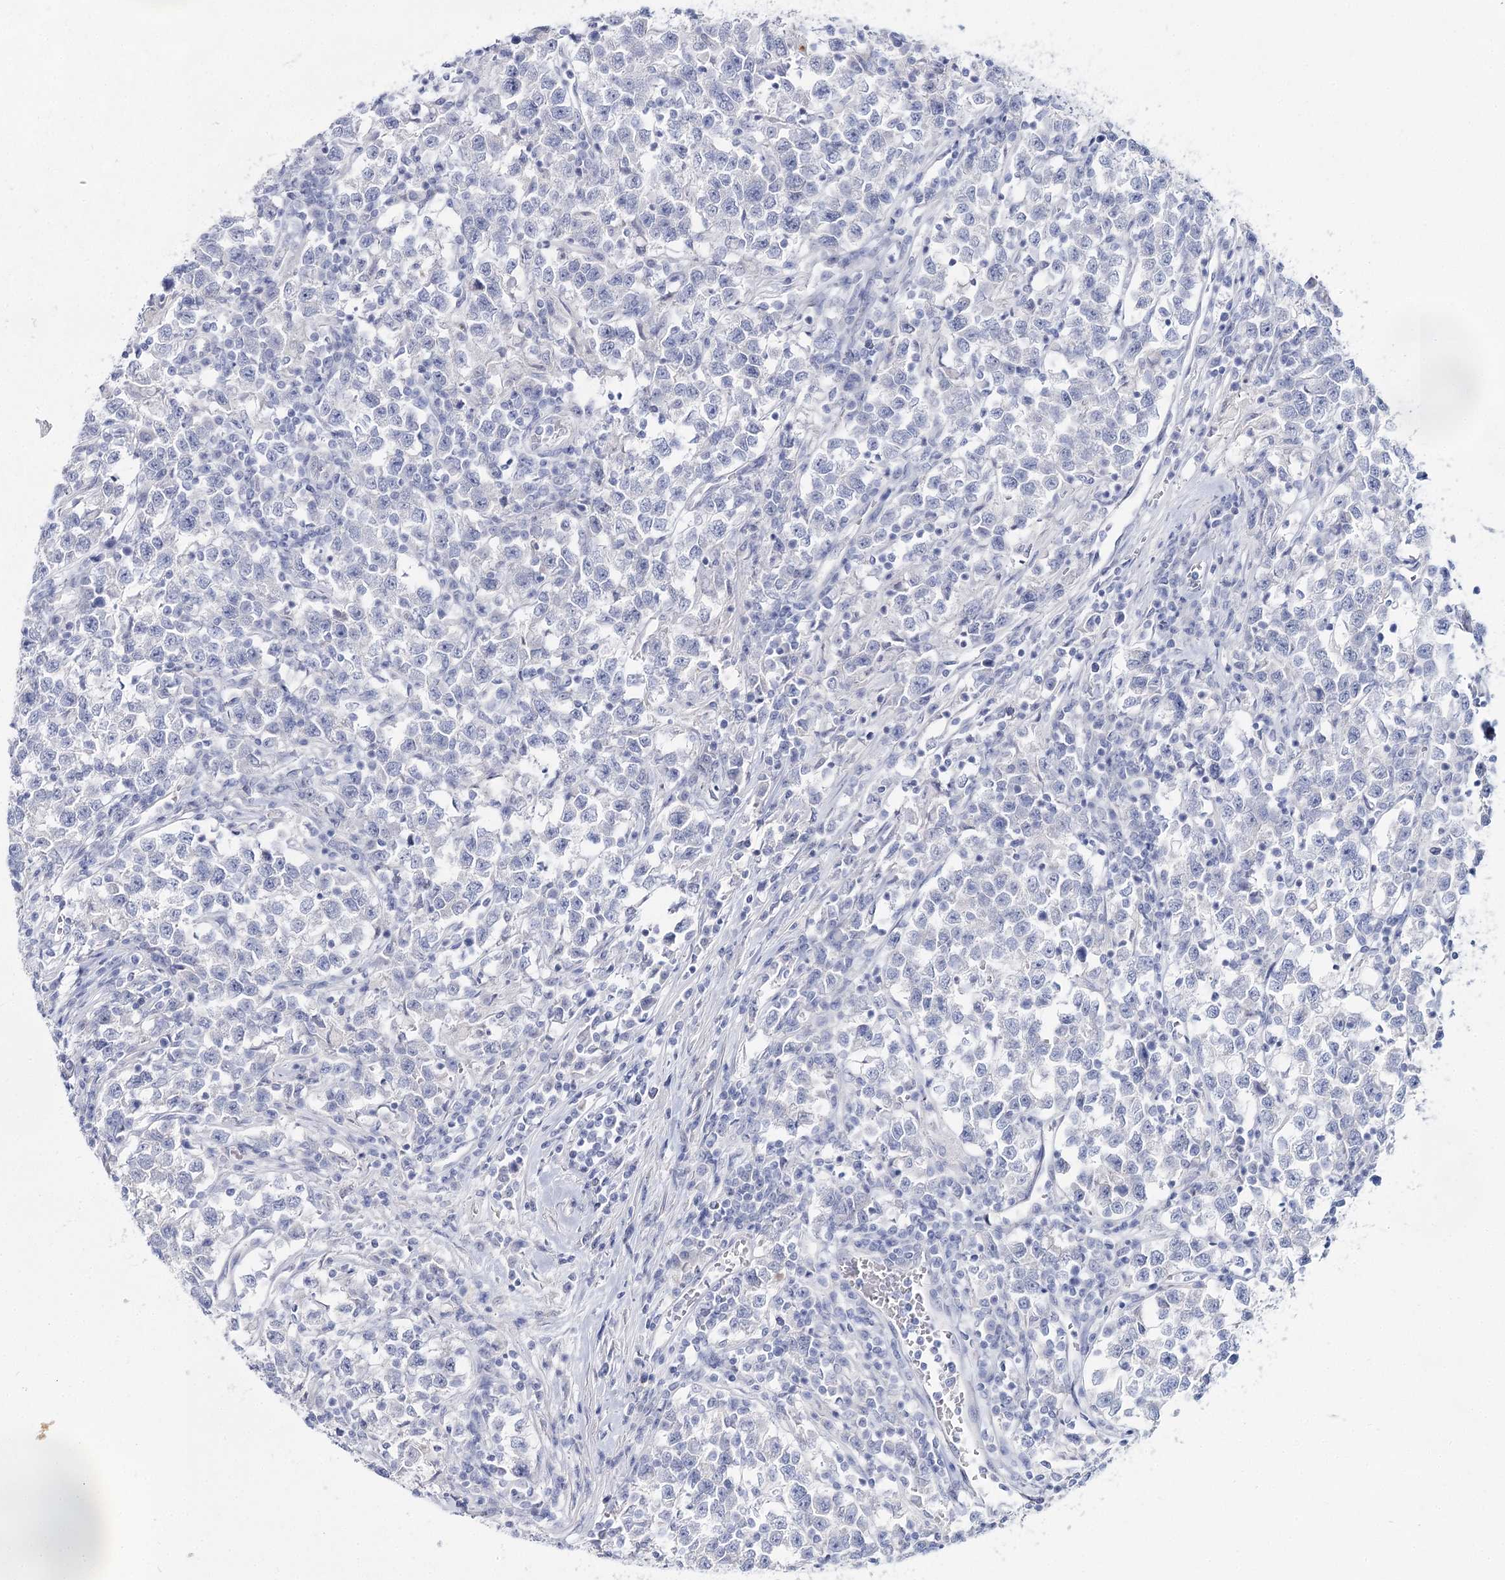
{"staining": {"intensity": "negative", "quantity": "none", "location": "none"}, "tissue": "testis cancer", "cell_type": "Tumor cells", "image_type": "cancer", "snomed": [{"axis": "morphology", "description": "Normal tissue, NOS"}, {"axis": "morphology", "description": "Seminoma, NOS"}, {"axis": "topography", "description": "Testis"}], "caption": "Tumor cells are negative for protein expression in human testis seminoma.", "gene": "SLC17A2", "patient": {"sex": "male", "age": 43}}